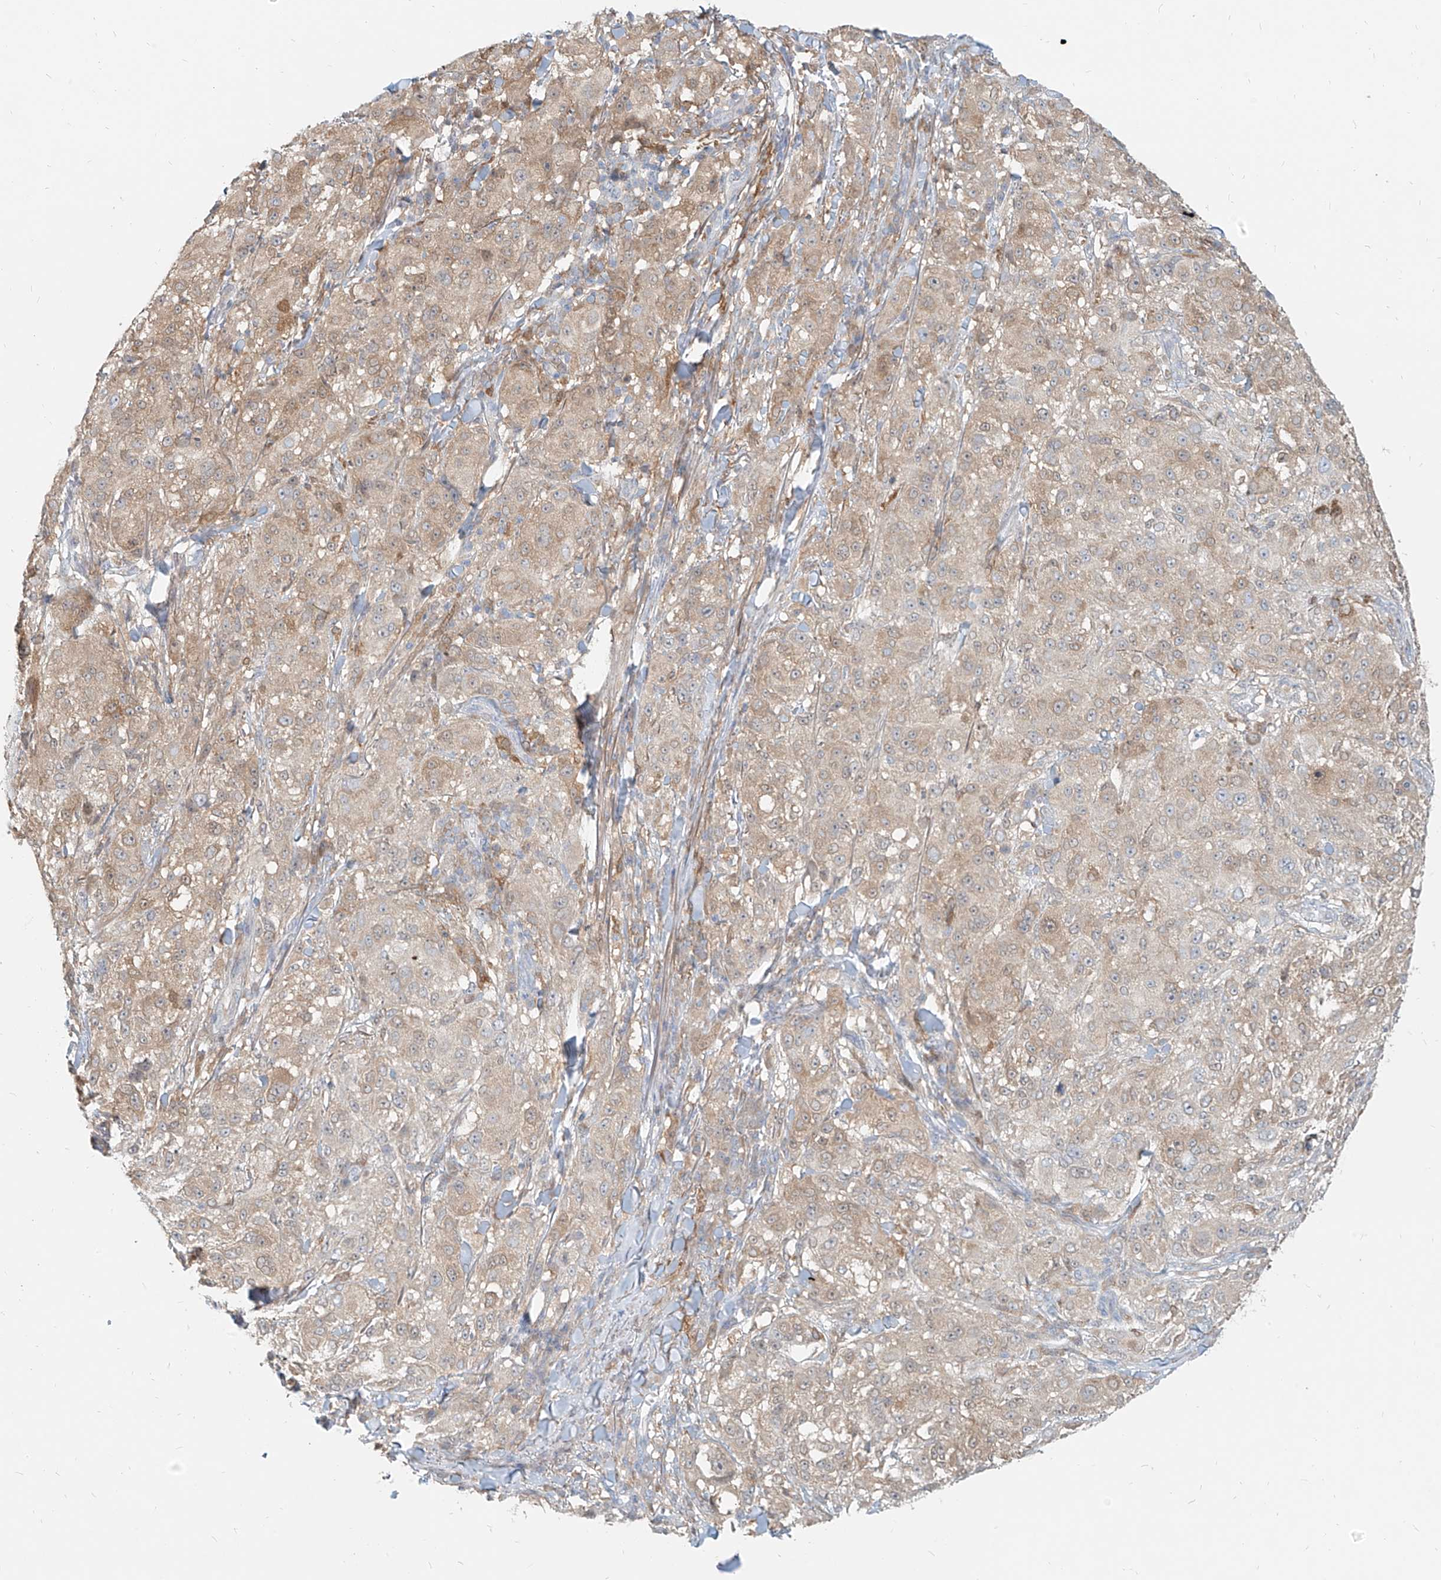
{"staining": {"intensity": "weak", "quantity": ">75%", "location": "cytoplasmic/membranous"}, "tissue": "melanoma", "cell_type": "Tumor cells", "image_type": "cancer", "snomed": [{"axis": "morphology", "description": "Necrosis, NOS"}, {"axis": "morphology", "description": "Malignant melanoma, NOS"}, {"axis": "topography", "description": "Skin"}], "caption": "Human melanoma stained with a brown dye demonstrates weak cytoplasmic/membranous positive expression in about >75% of tumor cells.", "gene": "PGD", "patient": {"sex": "female", "age": 87}}